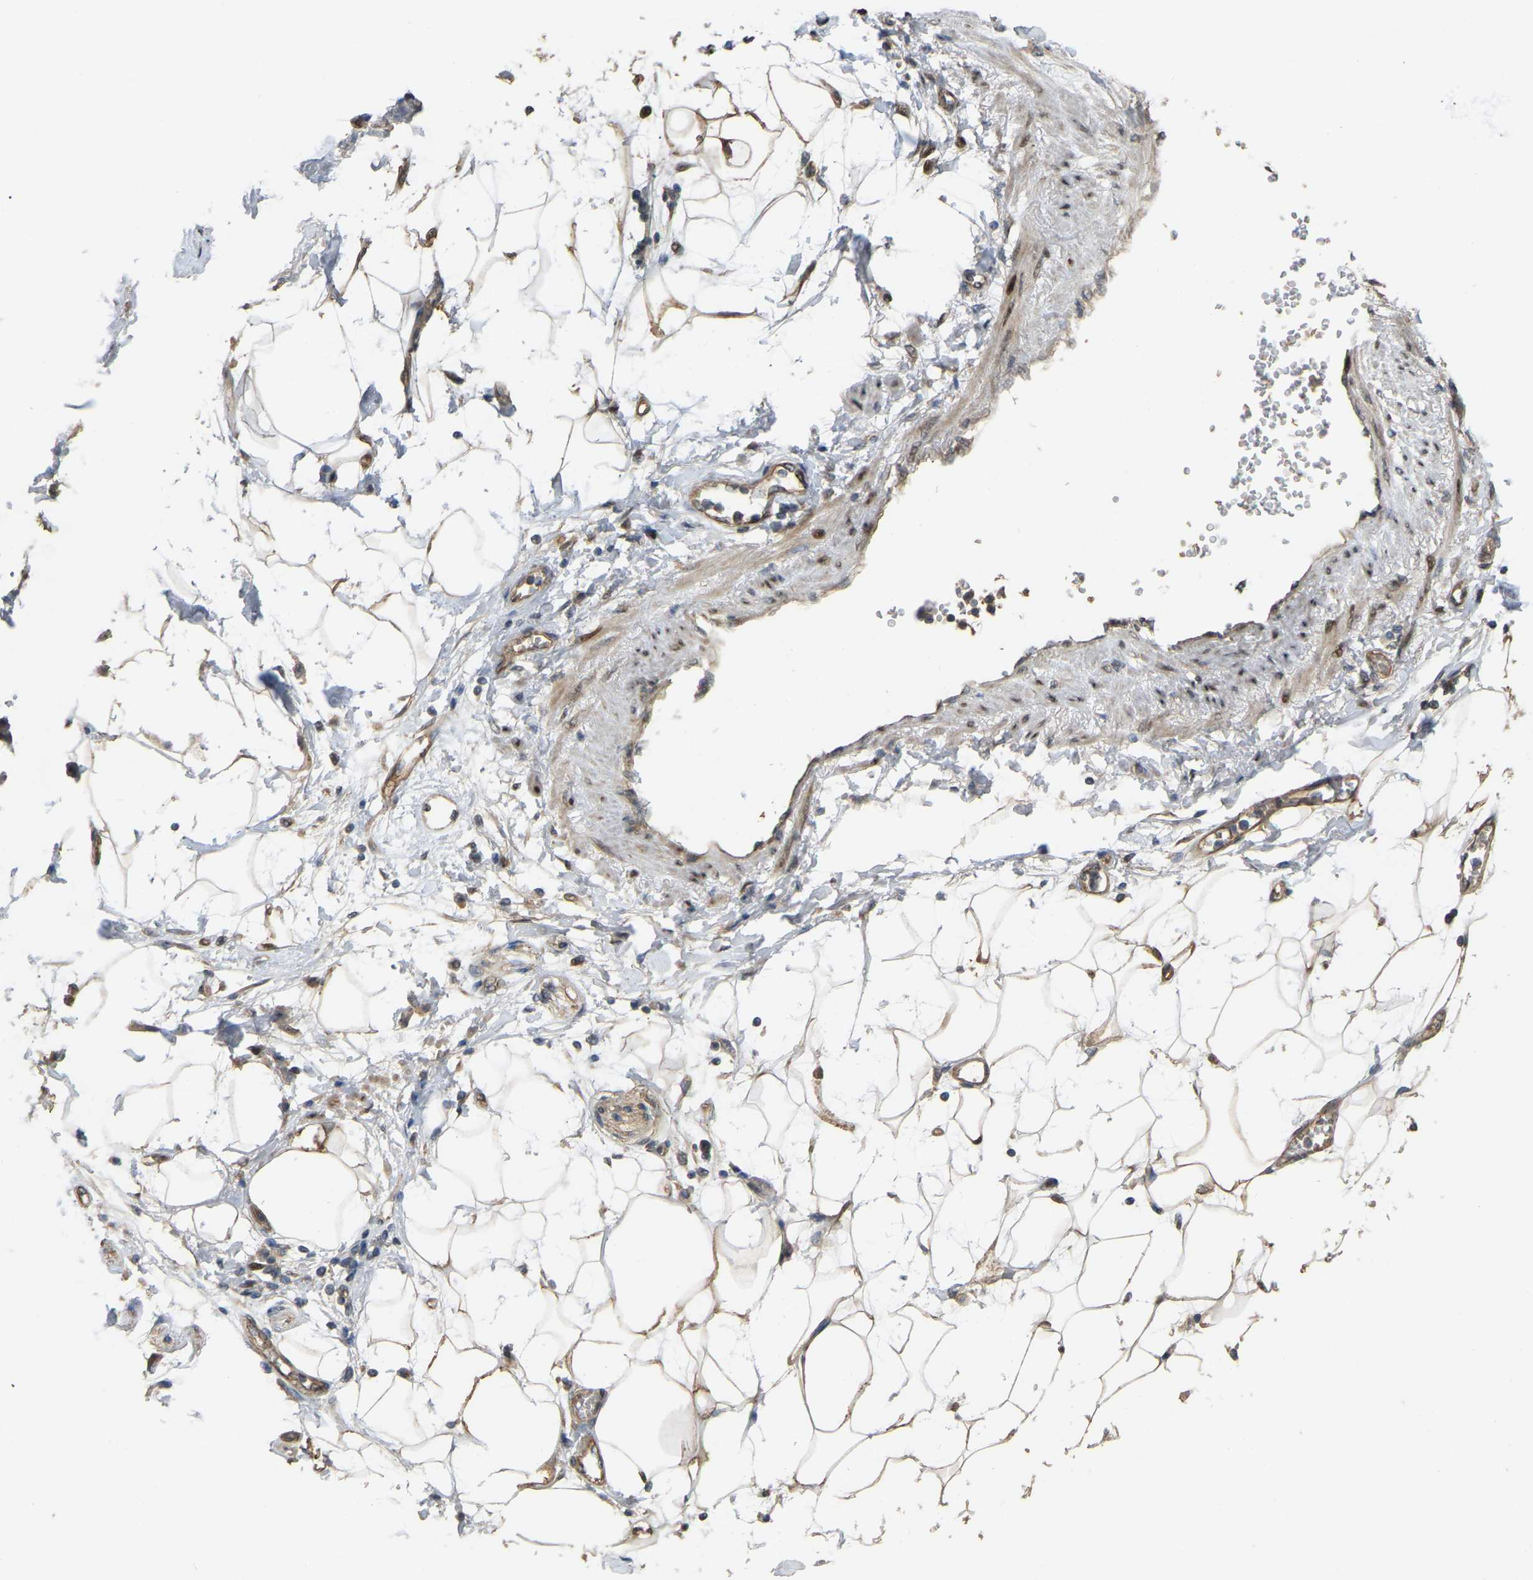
{"staining": {"intensity": "strong", "quantity": ">75%", "location": "nuclear"}, "tissue": "adipose tissue", "cell_type": "Adipocytes", "image_type": "normal", "snomed": [{"axis": "morphology", "description": "Normal tissue, NOS"}, {"axis": "morphology", "description": "Adenocarcinoma, NOS"}, {"axis": "topography", "description": "Duodenum"}, {"axis": "topography", "description": "Peripheral nerve tissue"}], "caption": "A brown stain highlights strong nuclear staining of a protein in adipocytes of benign adipose tissue.", "gene": "C21orf91", "patient": {"sex": "female", "age": 60}}